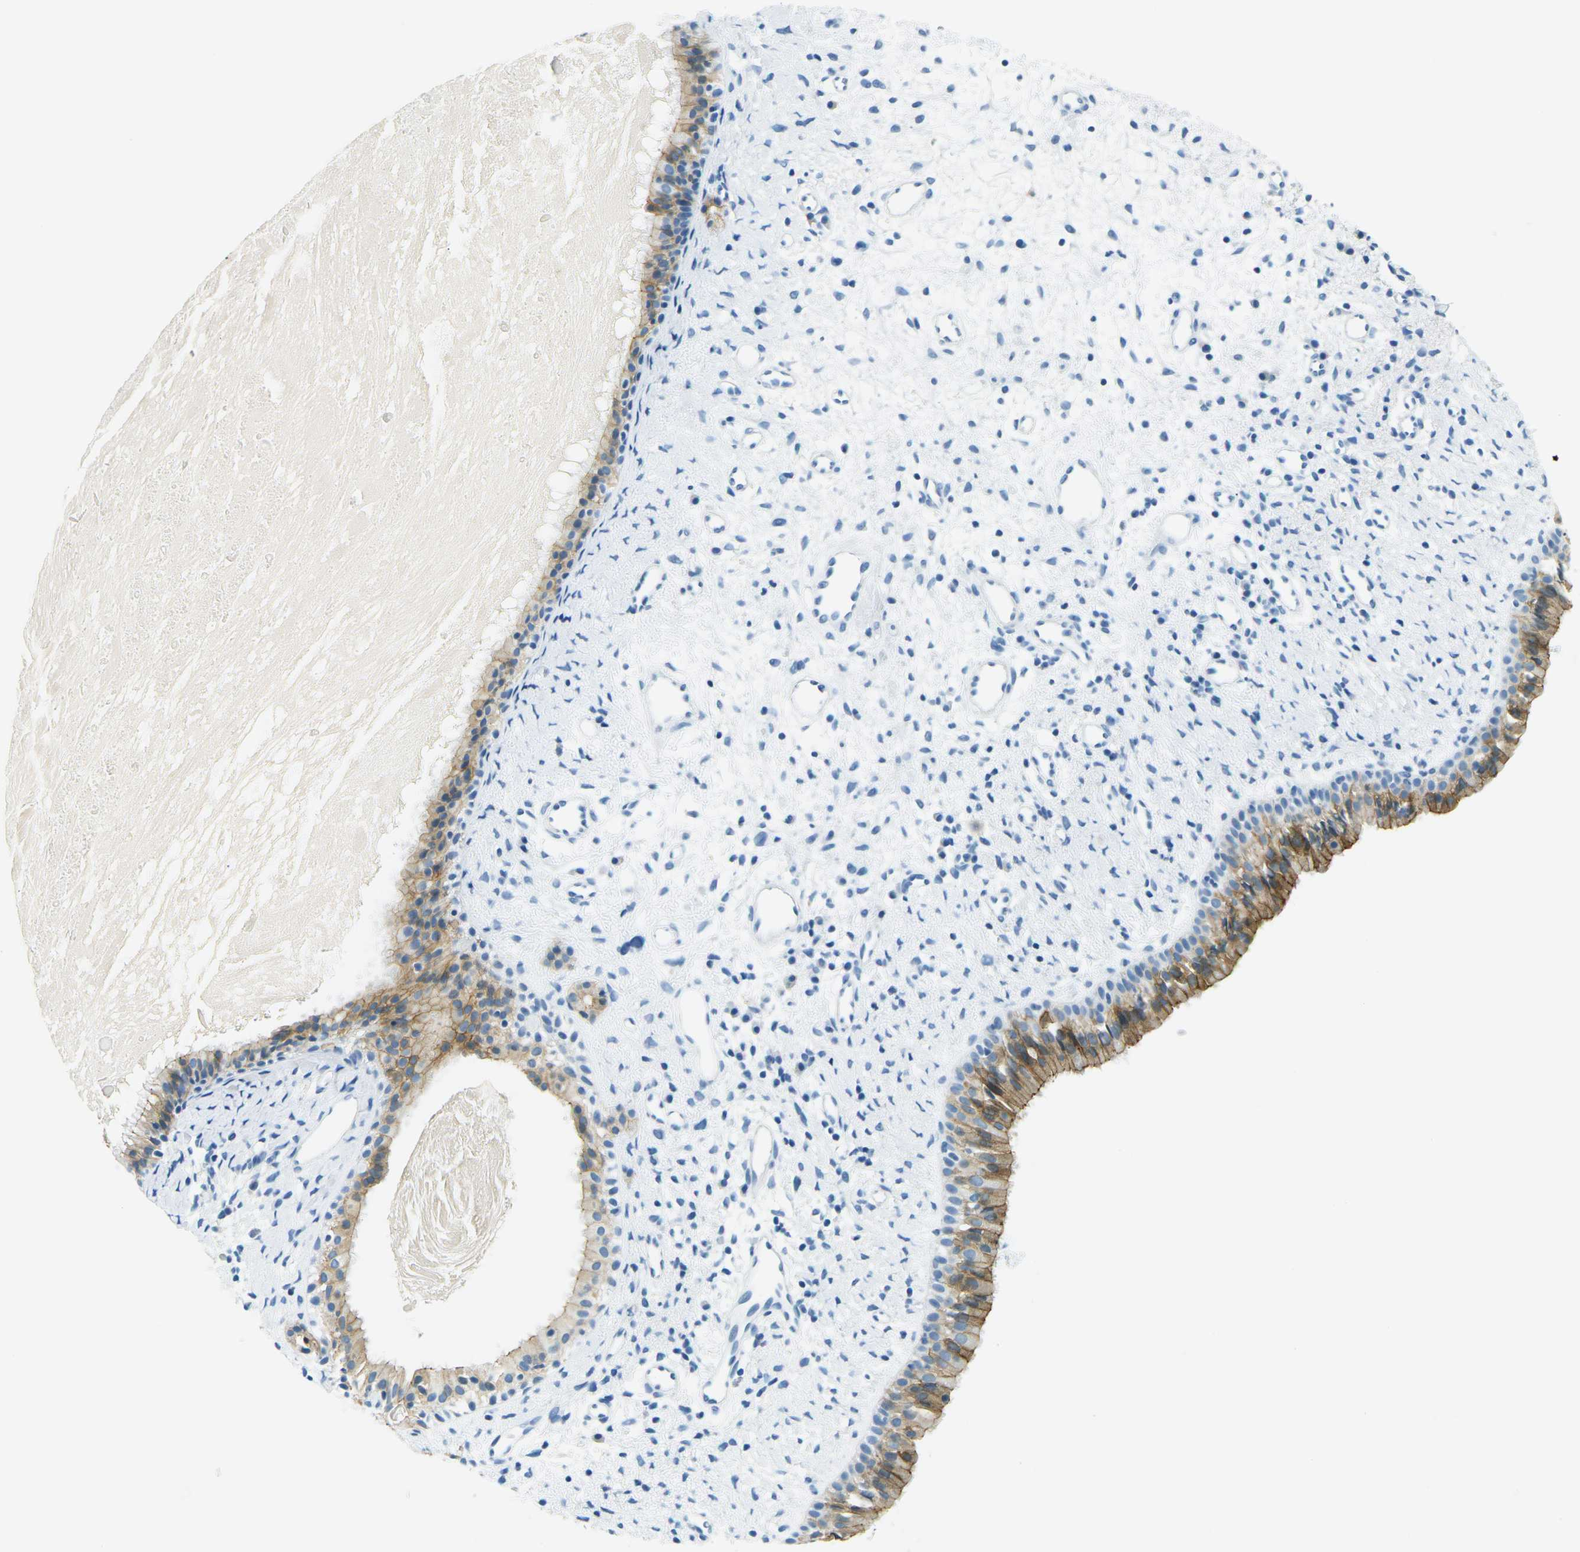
{"staining": {"intensity": "moderate", "quantity": ">75%", "location": "cytoplasmic/membranous"}, "tissue": "nasopharynx", "cell_type": "Respiratory epithelial cells", "image_type": "normal", "snomed": [{"axis": "morphology", "description": "Normal tissue, NOS"}, {"axis": "topography", "description": "Nasopharynx"}], "caption": "Brown immunohistochemical staining in unremarkable human nasopharynx shows moderate cytoplasmic/membranous expression in about >75% of respiratory epithelial cells.", "gene": "OCLN", "patient": {"sex": "male", "age": 22}}